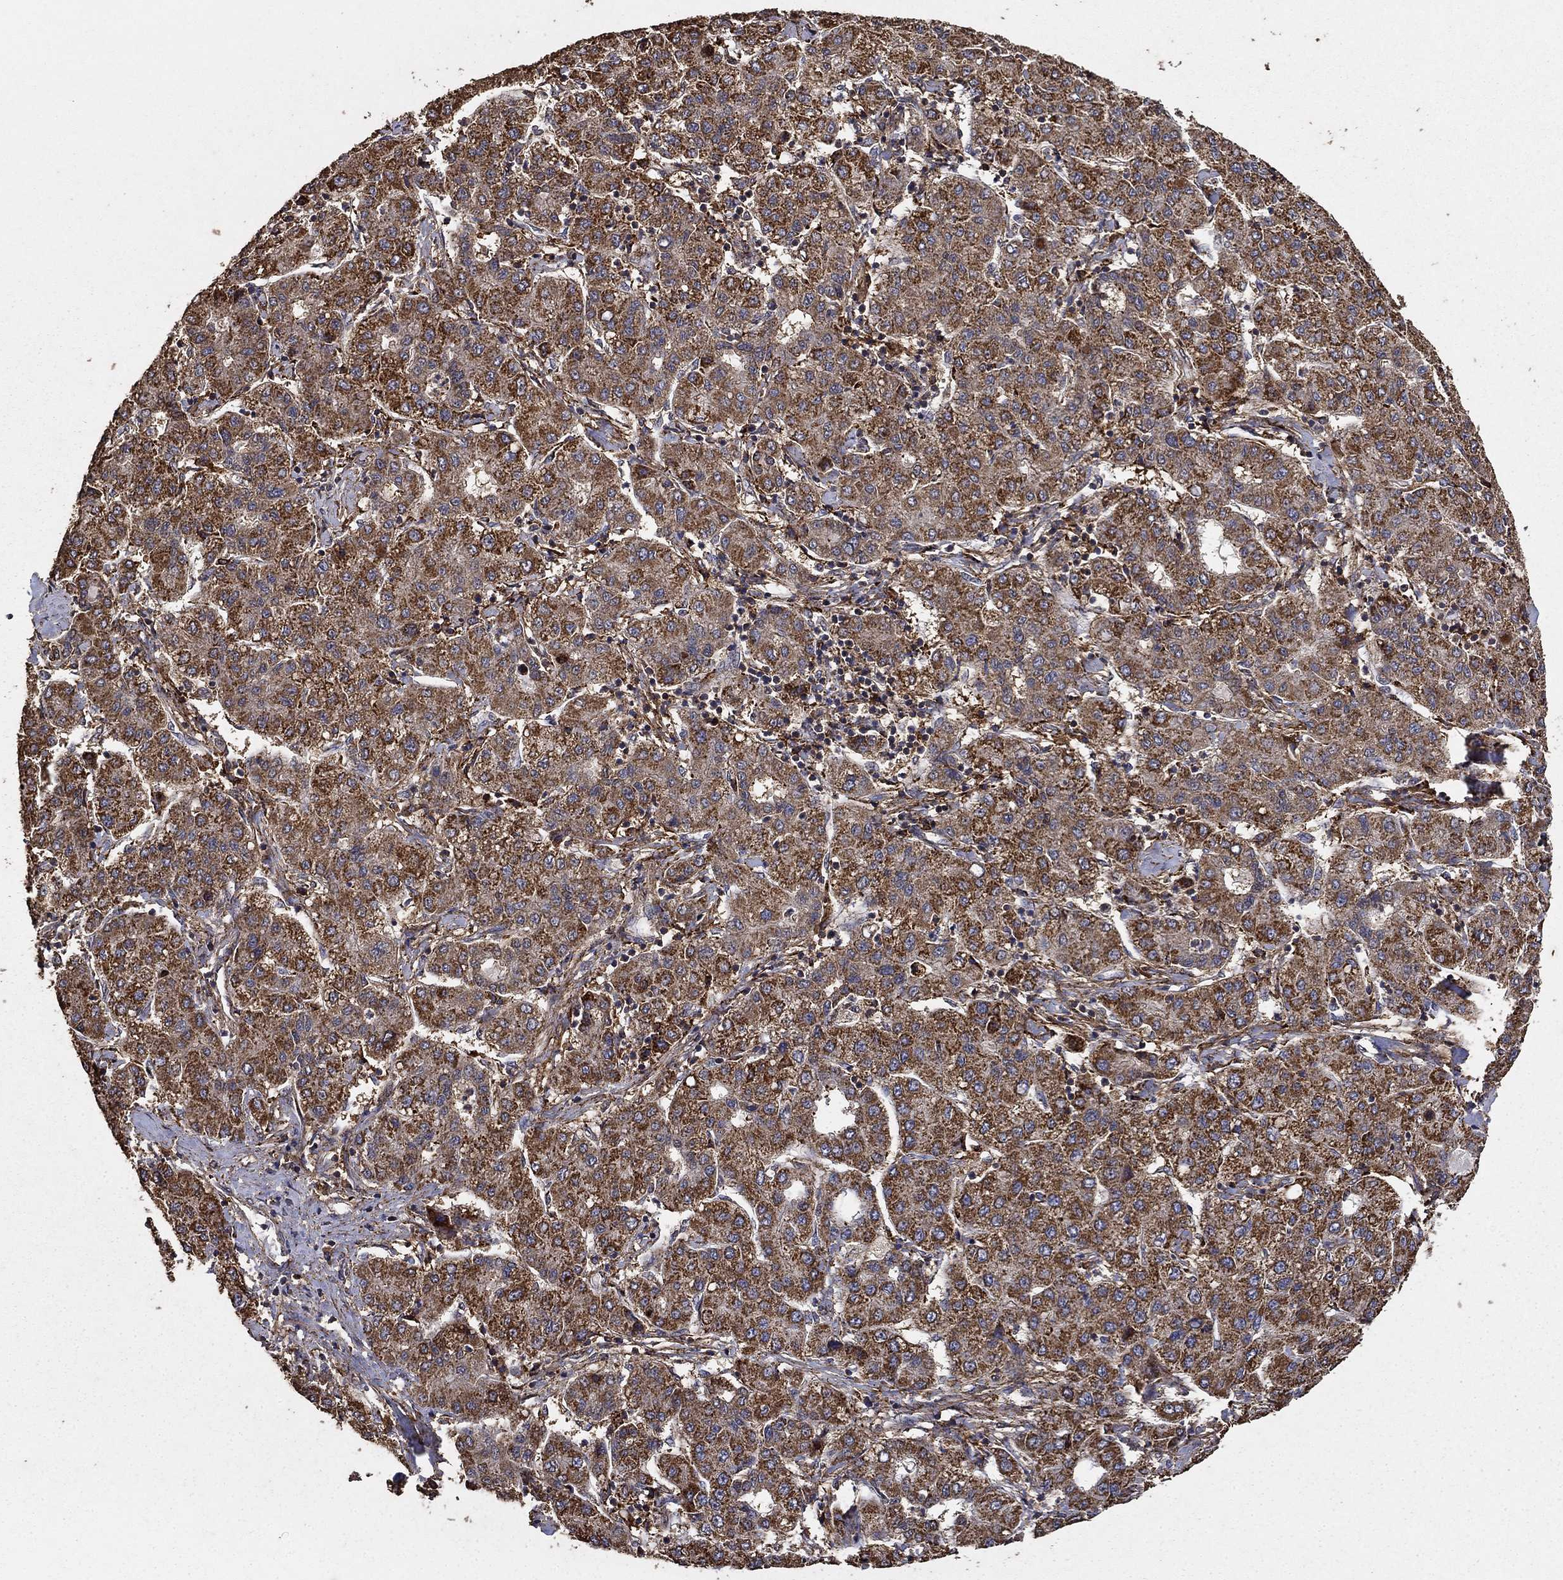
{"staining": {"intensity": "strong", "quantity": ">75%", "location": "cytoplasmic/membranous"}, "tissue": "liver cancer", "cell_type": "Tumor cells", "image_type": "cancer", "snomed": [{"axis": "morphology", "description": "Carcinoma, Hepatocellular, NOS"}, {"axis": "topography", "description": "Liver"}], "caption": "A photomicrograph of human liver hepatocellular carcinoma stained for a protein exhibits strong cytoplasmic/membranous brown staining in tumor cells.", "gene": "IFRD1", "patient": {"sex": "male", "age": 65}}